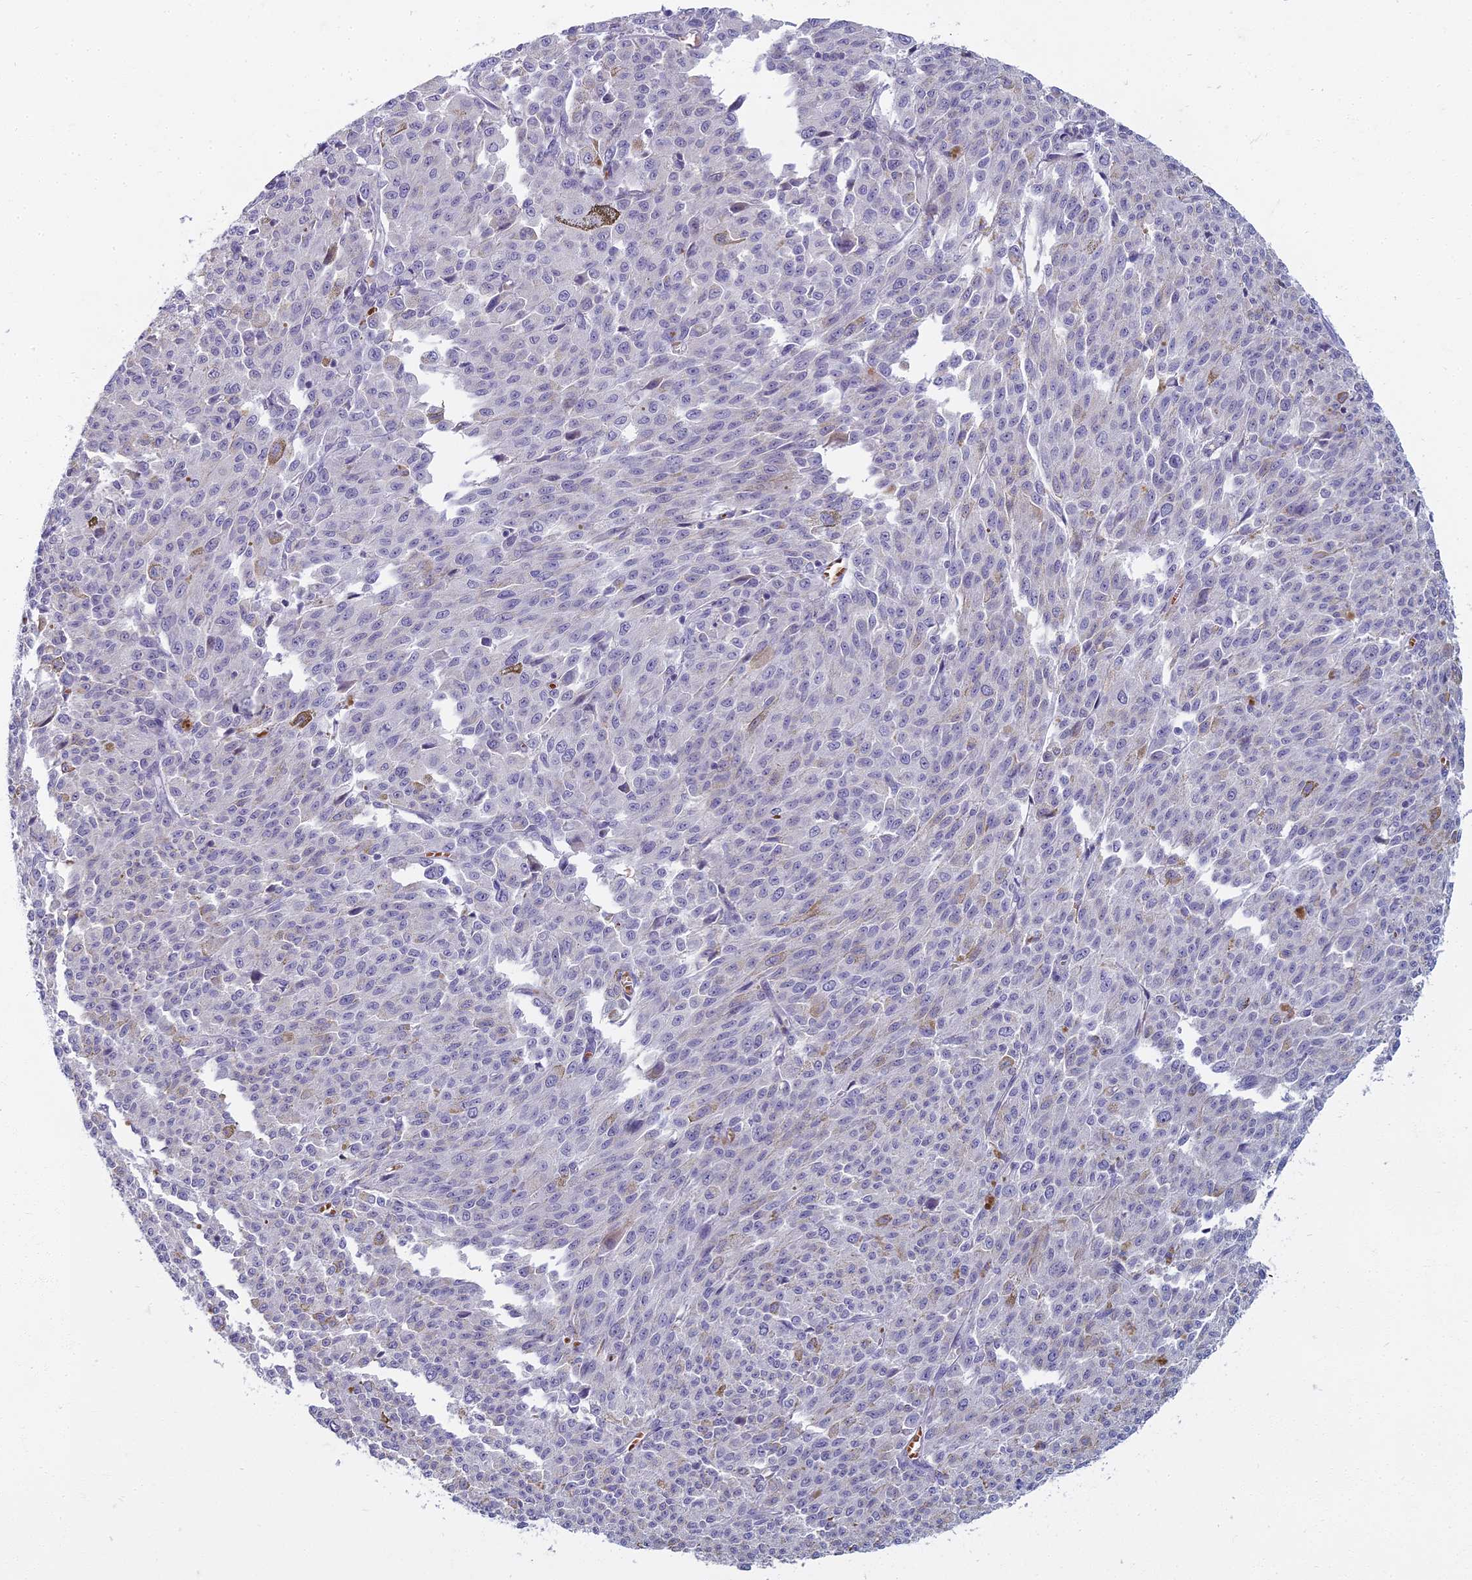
{"staining": {"intensity": "negative", "quantity": "none", "location": "none"}, "tissue": "melanoma", "cell_type": "Tumor cells", "image_type": "cancer", "snomed": [{"axis": "morphology", "description": "Malignant melanoma, NOS"}, {"axis": "topography", "description": "Skin"}], "caption": "This is an immunohistochemistry (IHC) photomicrograph of melanoma. There is no positivity in tumor cells.", "gene": "ARL15", "patient": {"sex": "female", "age": 52}}